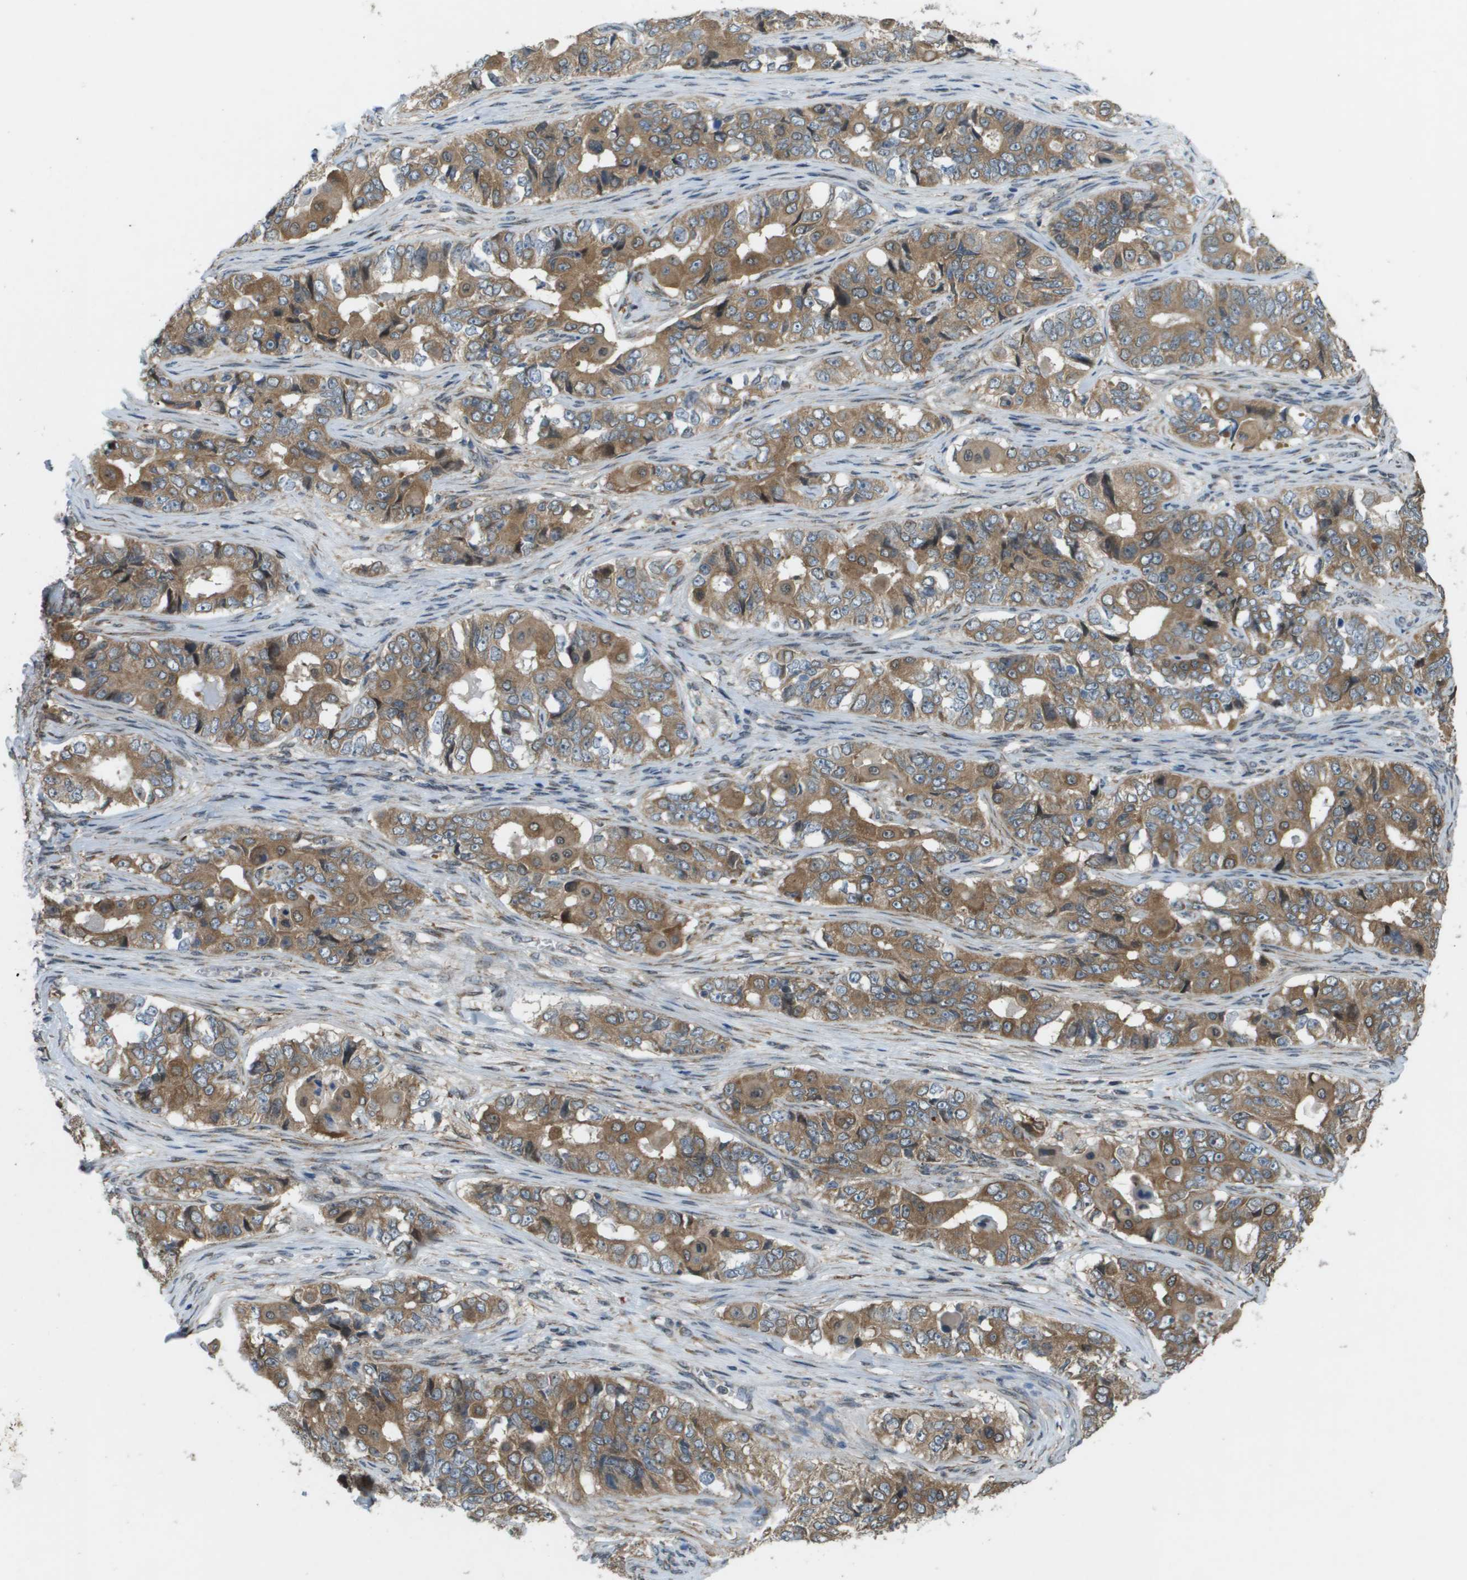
{"staining": {"intensity": "moderate", "quantity": ">75%", "location": "cytoplasmic/membranous"}, "tissue": "ovarian cancer", "cell_type": "Tumor cells", "image_type": "cancer", "snomed": [{"axis": "morphology", "description": "Carcinoma, endometroid"}, {"axis": "topography", "description": "Ovary"}], "caption": "Protein staining of ovarian cancer tissue shows moderate cytoplasmic/membranous expression in approximately >75% of tumor cells.", "gene": "IFNLR1", "patient": {"sex": "female", "age": 51}}